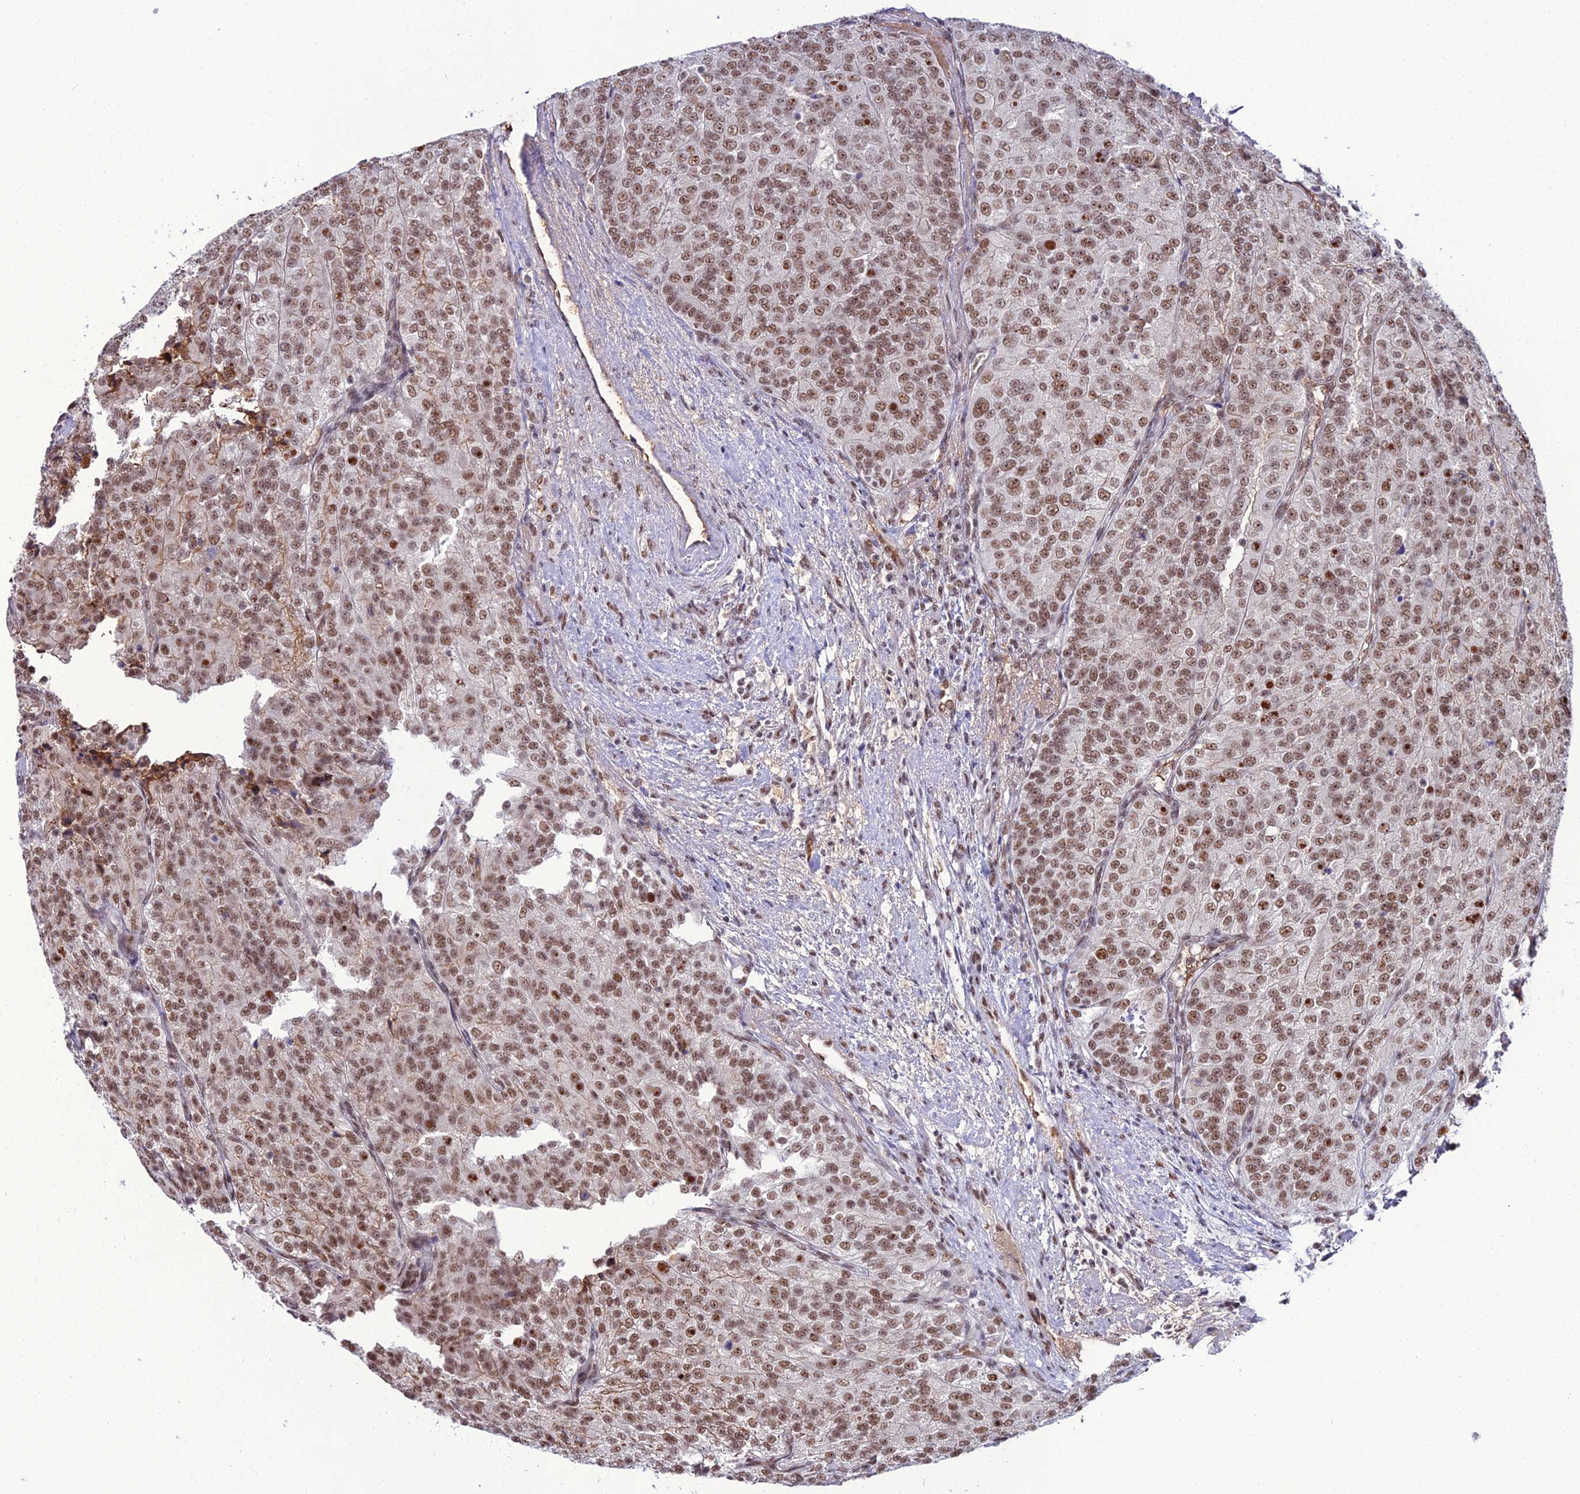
{"staining": {"intensity": "moderate", "quantity": ">75%", "location": "cytoplasmic/membranous,nuclear"}, "tissue": "renal cancer", "cell_type": "Tumor cells", "image_type": "cancer", "snomed": [{"axis": "morphology", "description": "Adenocarcinoma, NOS"}, {"axis": "topography", "description": "Kidney"}], "caption": "Immunohistochemical staining of human renal cancer (adenocarcinoma) reveals moderate cytoplasmic/membranous and nuclear protein positivity in about >75% of tumor cells.", "gene": "RBM12", "patient": {"sex": "female", "age": 63}}